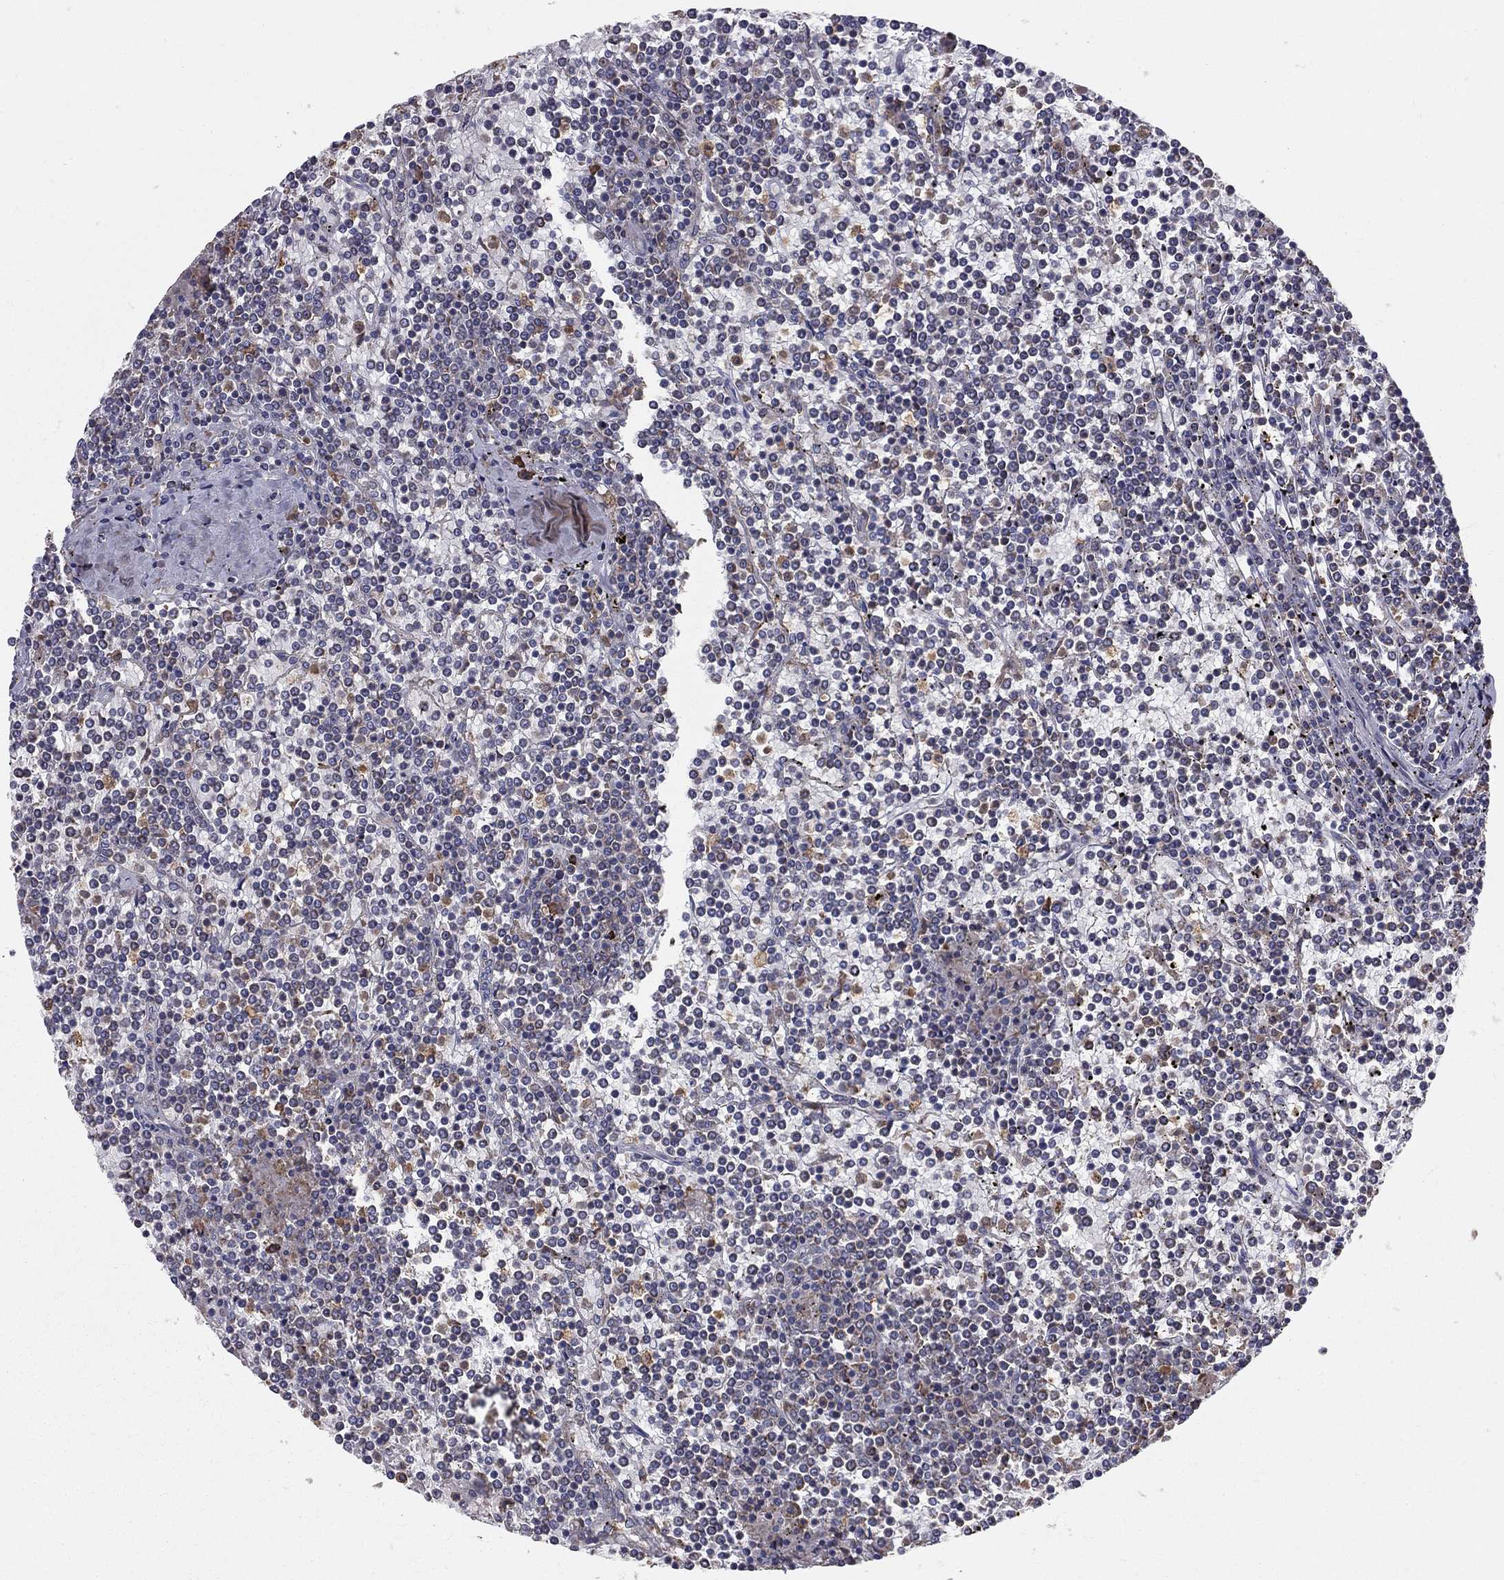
{"staining": {"intensity": "negative", "quantity": "none", "location": "none"}, "tissue": "lymphoma", "cell_type": "Tumor cells", "image_type": "cancer", "snomed": [{"axis": "morphology", "description": "Malignant lymphoma, non-Hodgkin's type, Low grade"}, {"axis": "topography", "description": "Spleen"}], "caption": "Immunohistochemistry image of neoplastic tissue: low-grade malignant lymphoma, non-Hodgkin's type stained with DAB reveals no significant protein expression in tumor cells.", "gene": "PRDX4", "patient": {"sex": "female", "age": 19}}